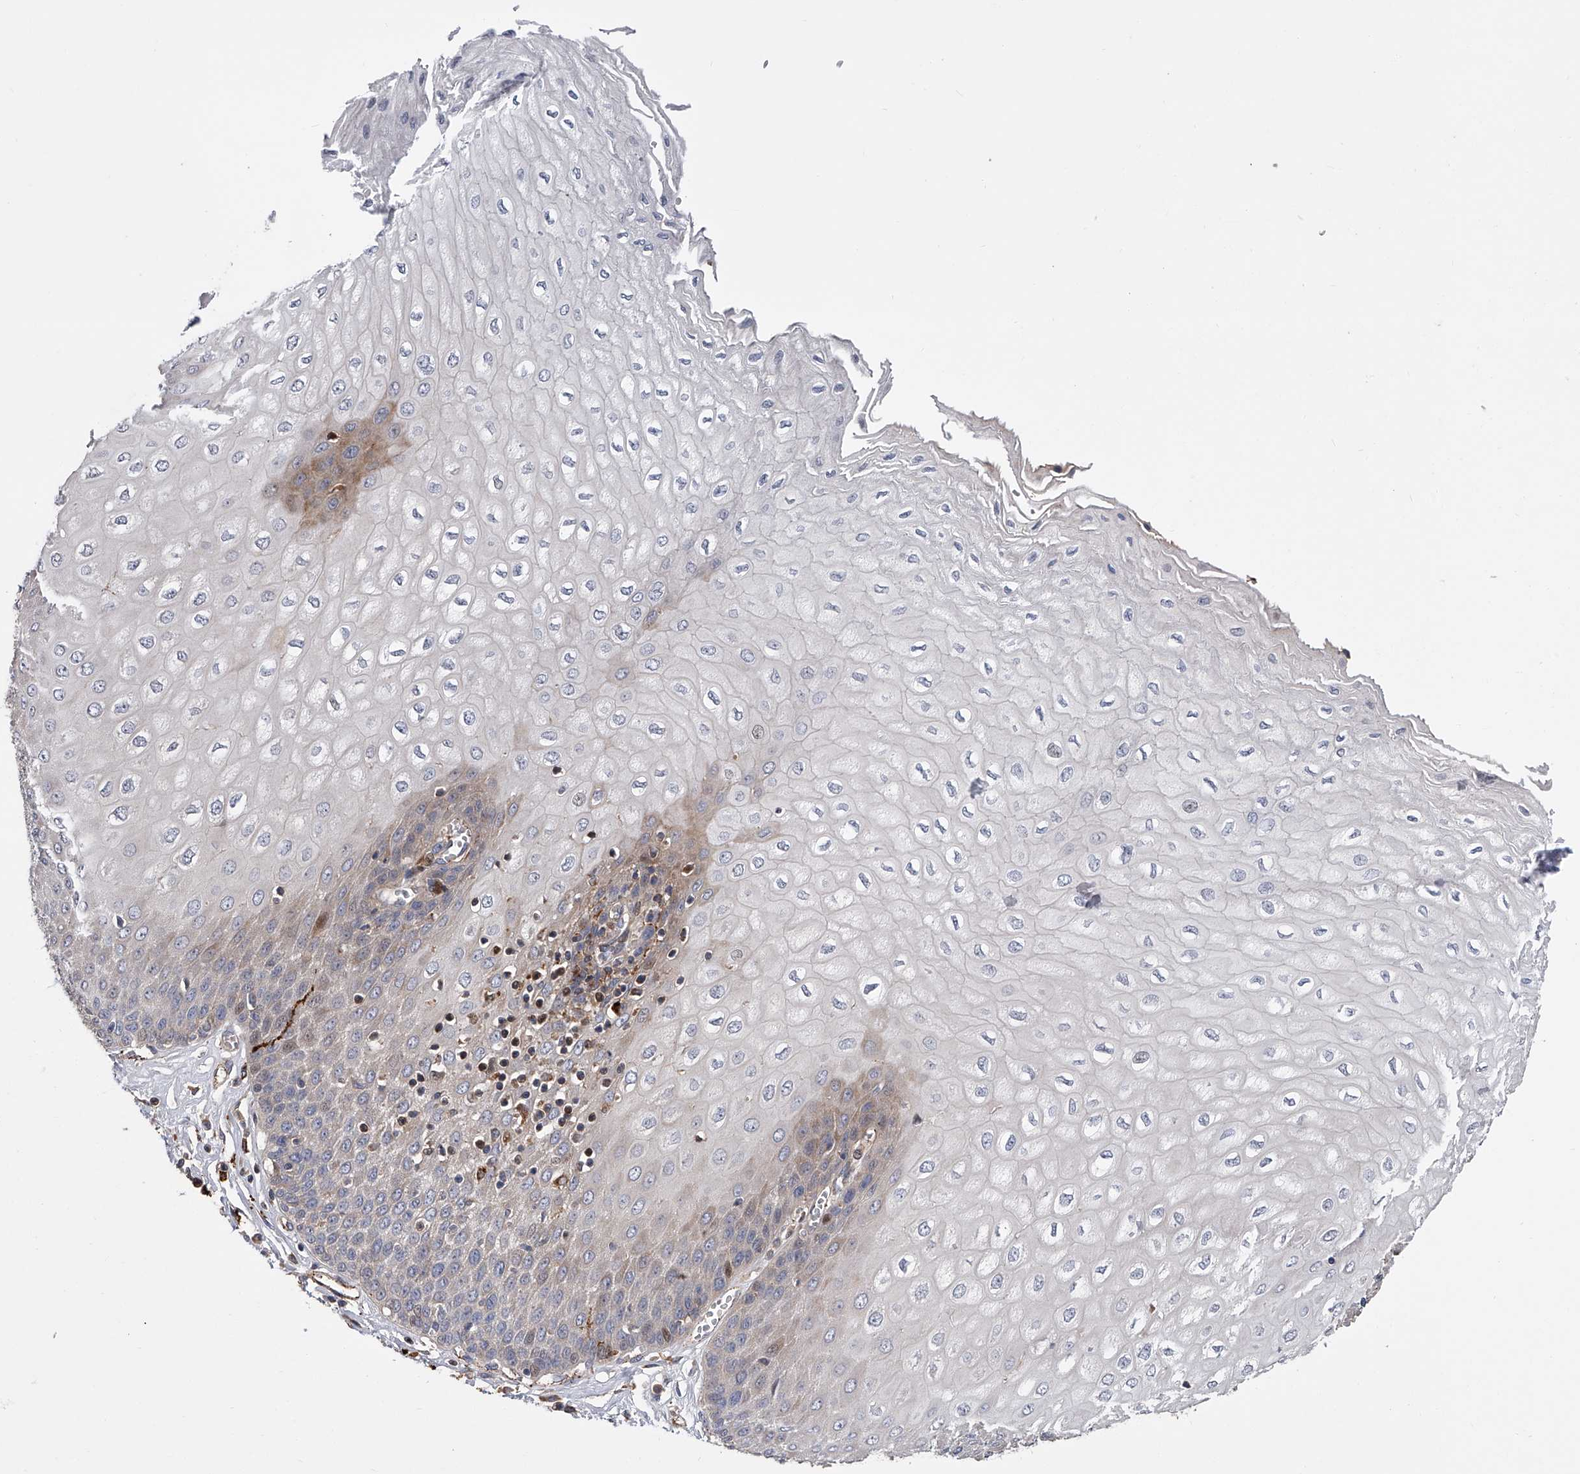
{"staining": {"intensity": "moderate", "quantity": "25%-75%", "location": "cytoplasmic/membranous"}, "tissue": "esophagus", "cell_type": "Squamous epithelial cells", "image_type": "normal", "snomed": [{"axis": "morphology", "description": "Normal tissue, NOS"}, {"axis": "topography", "description": "Esophagus"}], "caption": "Normal esophagus shows moderate cytoplasmic/membranous expression in approximately 25%-75% of squamous epithelial cells, visualized by immunohistochemistry.", "gene": "PDSS2", "patient": {"sex": "male", "age": 60}}